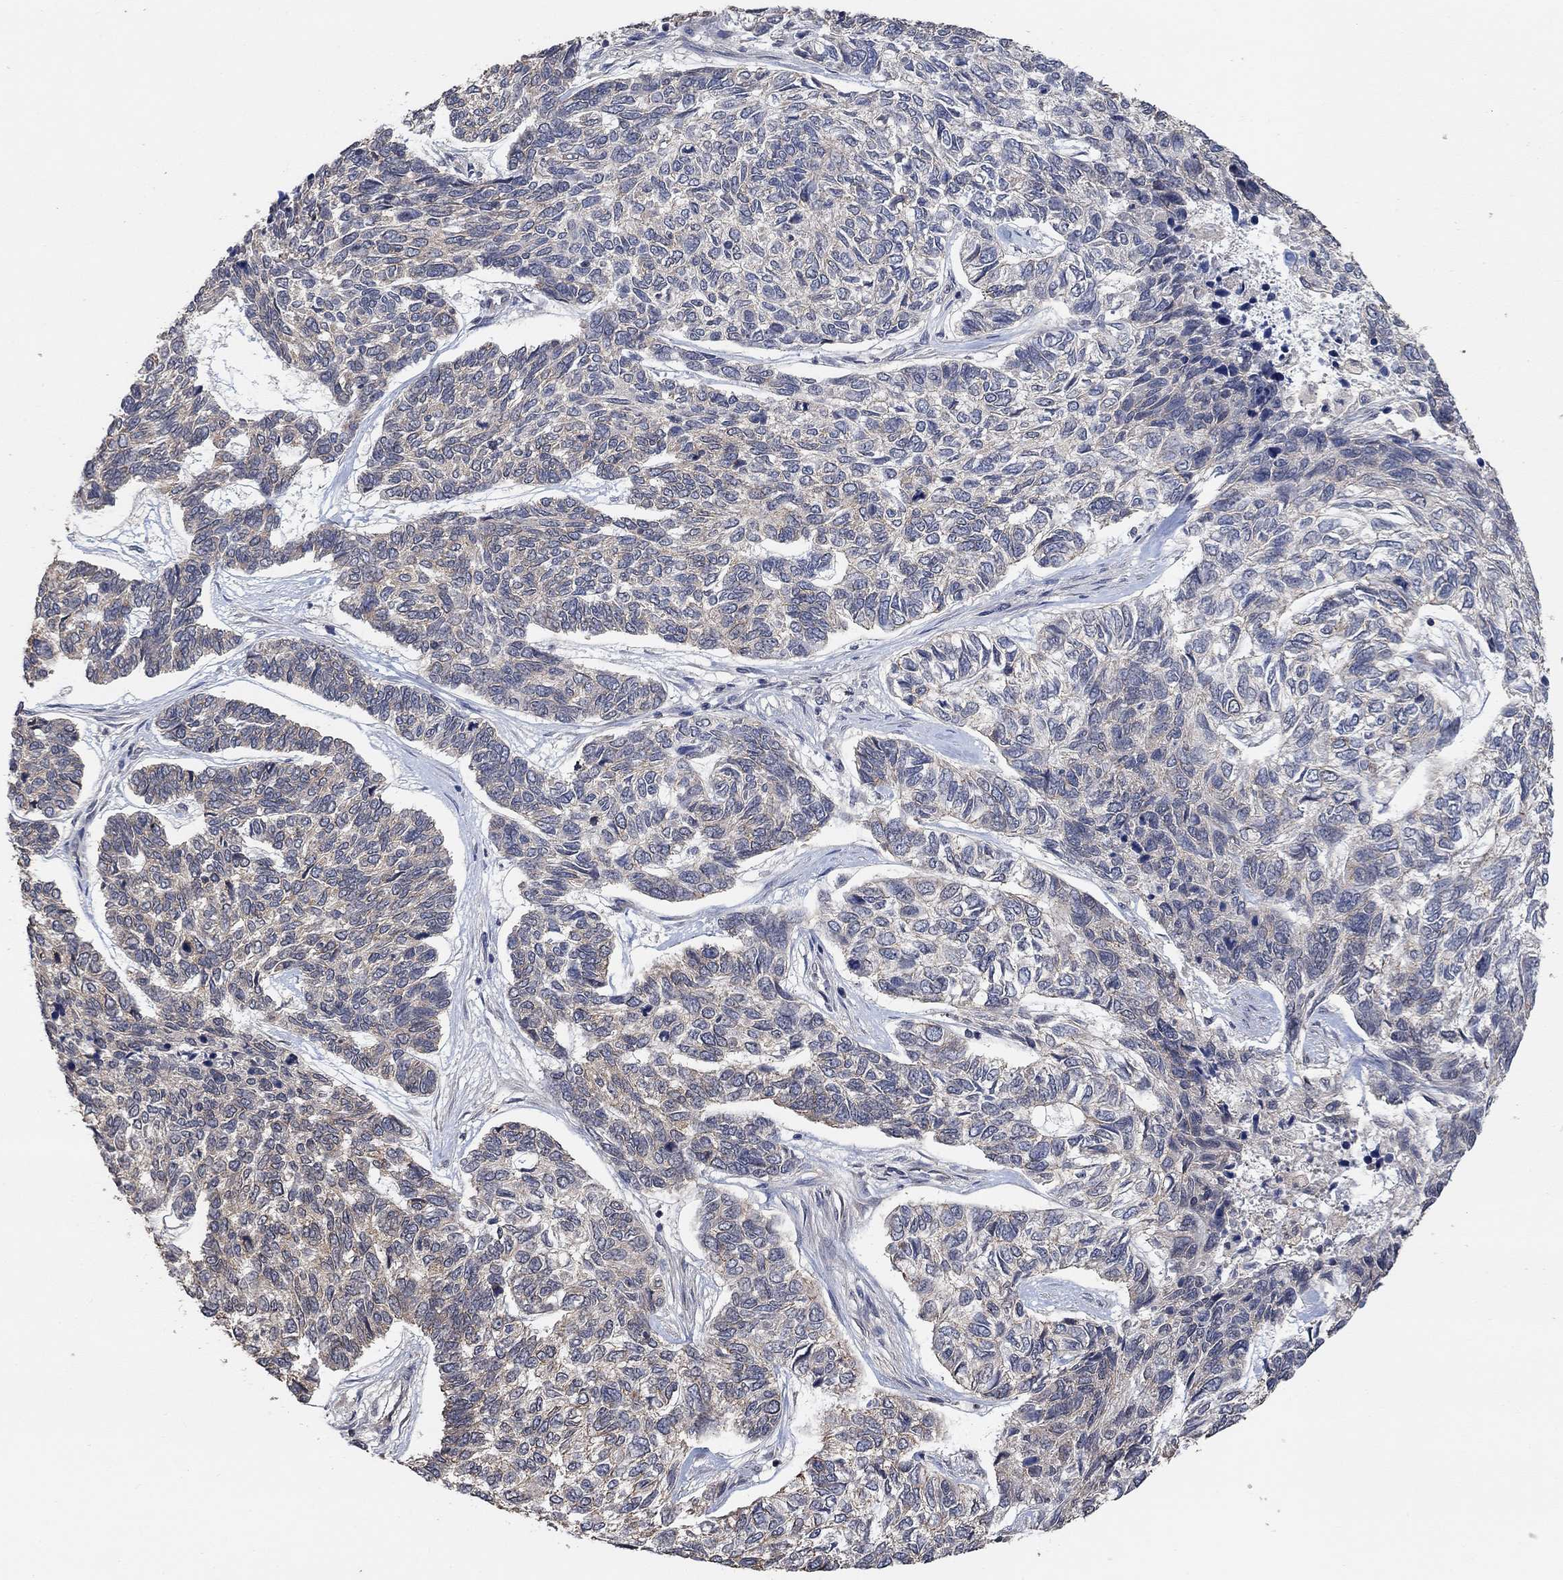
{"staining": {"intensity": "weak", "quantity": "<25%", "location": "cytoplasmic/membranous"}, "tissue": "skin cancer", "cell_type": "Tumor cells", "image_type": "cancer", "snomed": [{"axis": "morphology", "description": "Basal cell carcinoma"}, {"axis": "topography", "description": "Skin"}], "caption": "Micrograph shows no significant protein staining in tumor cells of basal cell carcinoma (skin).", "gene": "UNC5B", "patient": {"sex": "female", "age": 65}}